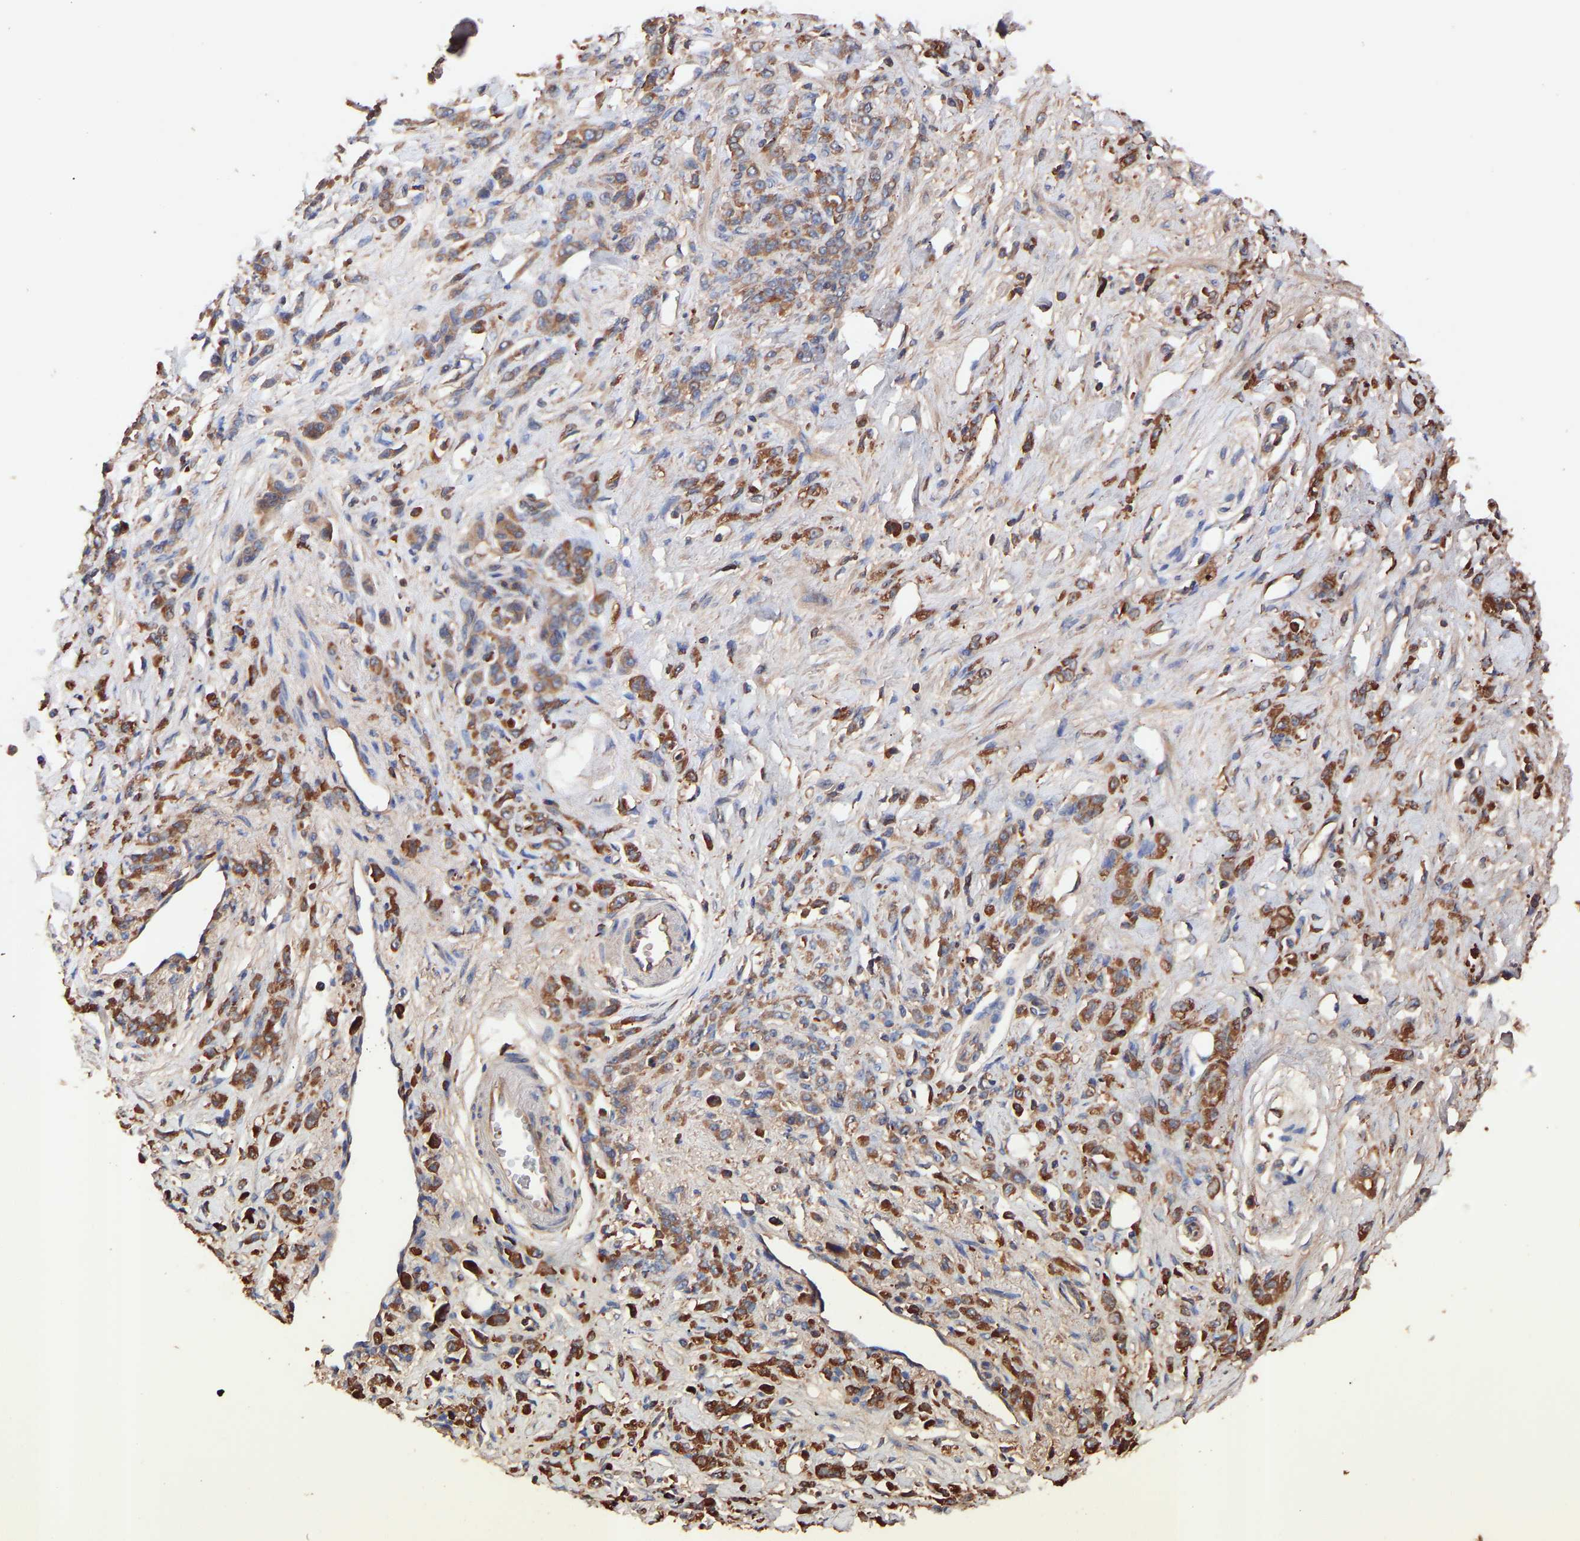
{"staining": {"intensity": "moderate", "quantity": ">75%", "location": "cytoplasmic/membranous"}, "tissue": "stomach cancer", "cell_type": "Tumor cells", "image_type": "cancer", "snomed": [{"axis": "morphology", "description": "Normal tissue, NOS"}, {"axis": "morphology", "description": "Adenocarcinoma, NOS"}, {"axis": "topography", "description": "Stomach"}], "caption": "Stomach cancer tissue shows moderate cytoplasmic/membranous expression in approximately >75% of tumor cells, visualized by immunohistochemistry.", "gene": "TMEM268", "patient": {"sex": "male", "age": 82}}